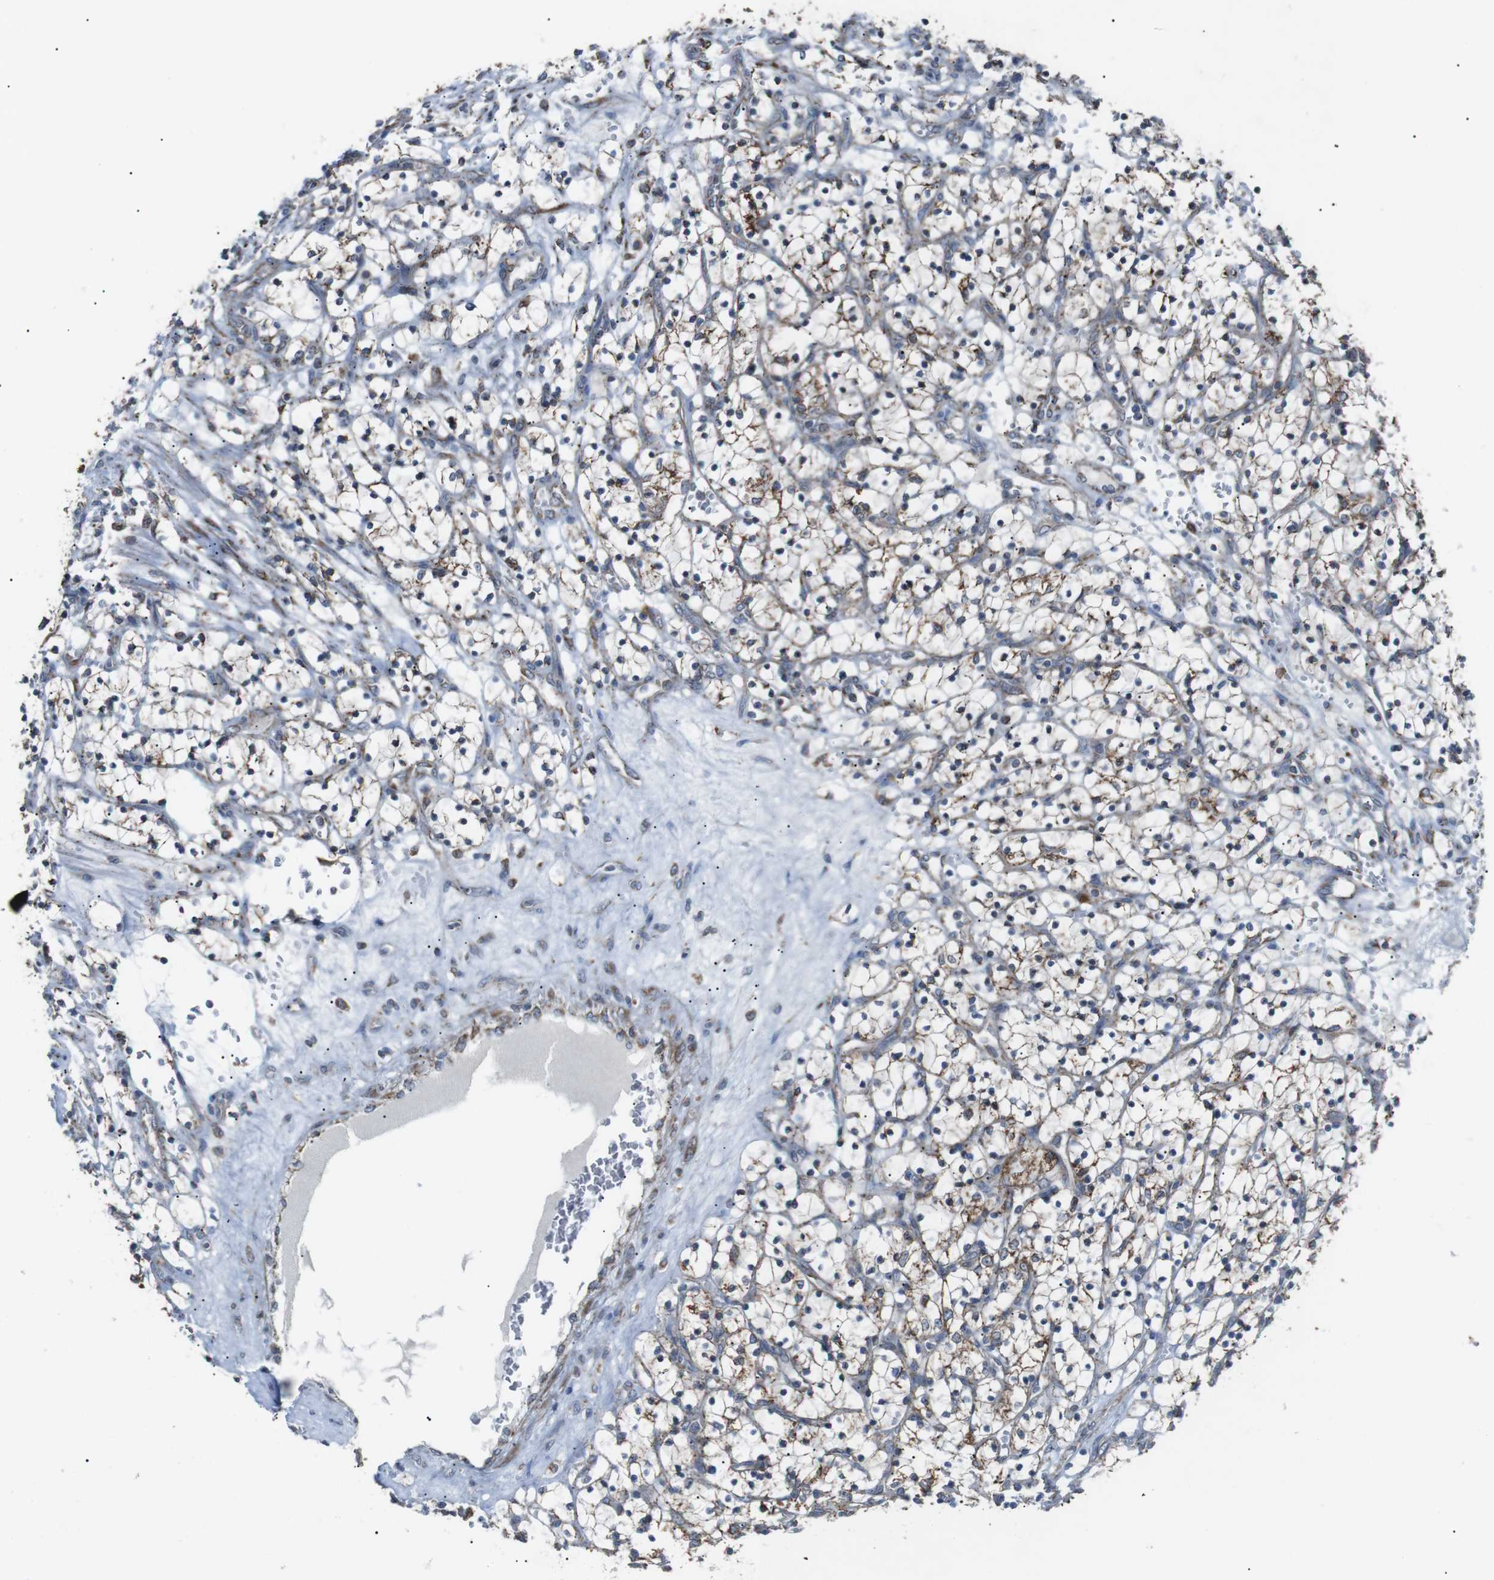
{"staining": {"intensity": "moderate", "quantity": ">75%", "location": "cytoplasmic/membranous"}, "tissue": "renal cancer", "cell_type": "Tumor cells", "image_type": "cancer", "snomed": [{"axis": "morphology", "description": "Adenocarcinoma, NOS"}, {"axis": "topography", "description": "Kidney"}], "caption": "A high-resolution image shows immunohistochemistry (IHC) staining of adenocarcinoma (renal), which displays moderate cytoplasmic/membranous positivity in approximately >75% of tumor cells.", "gene": "CISD2", "patient": {"sex": "female", "age": 69}}